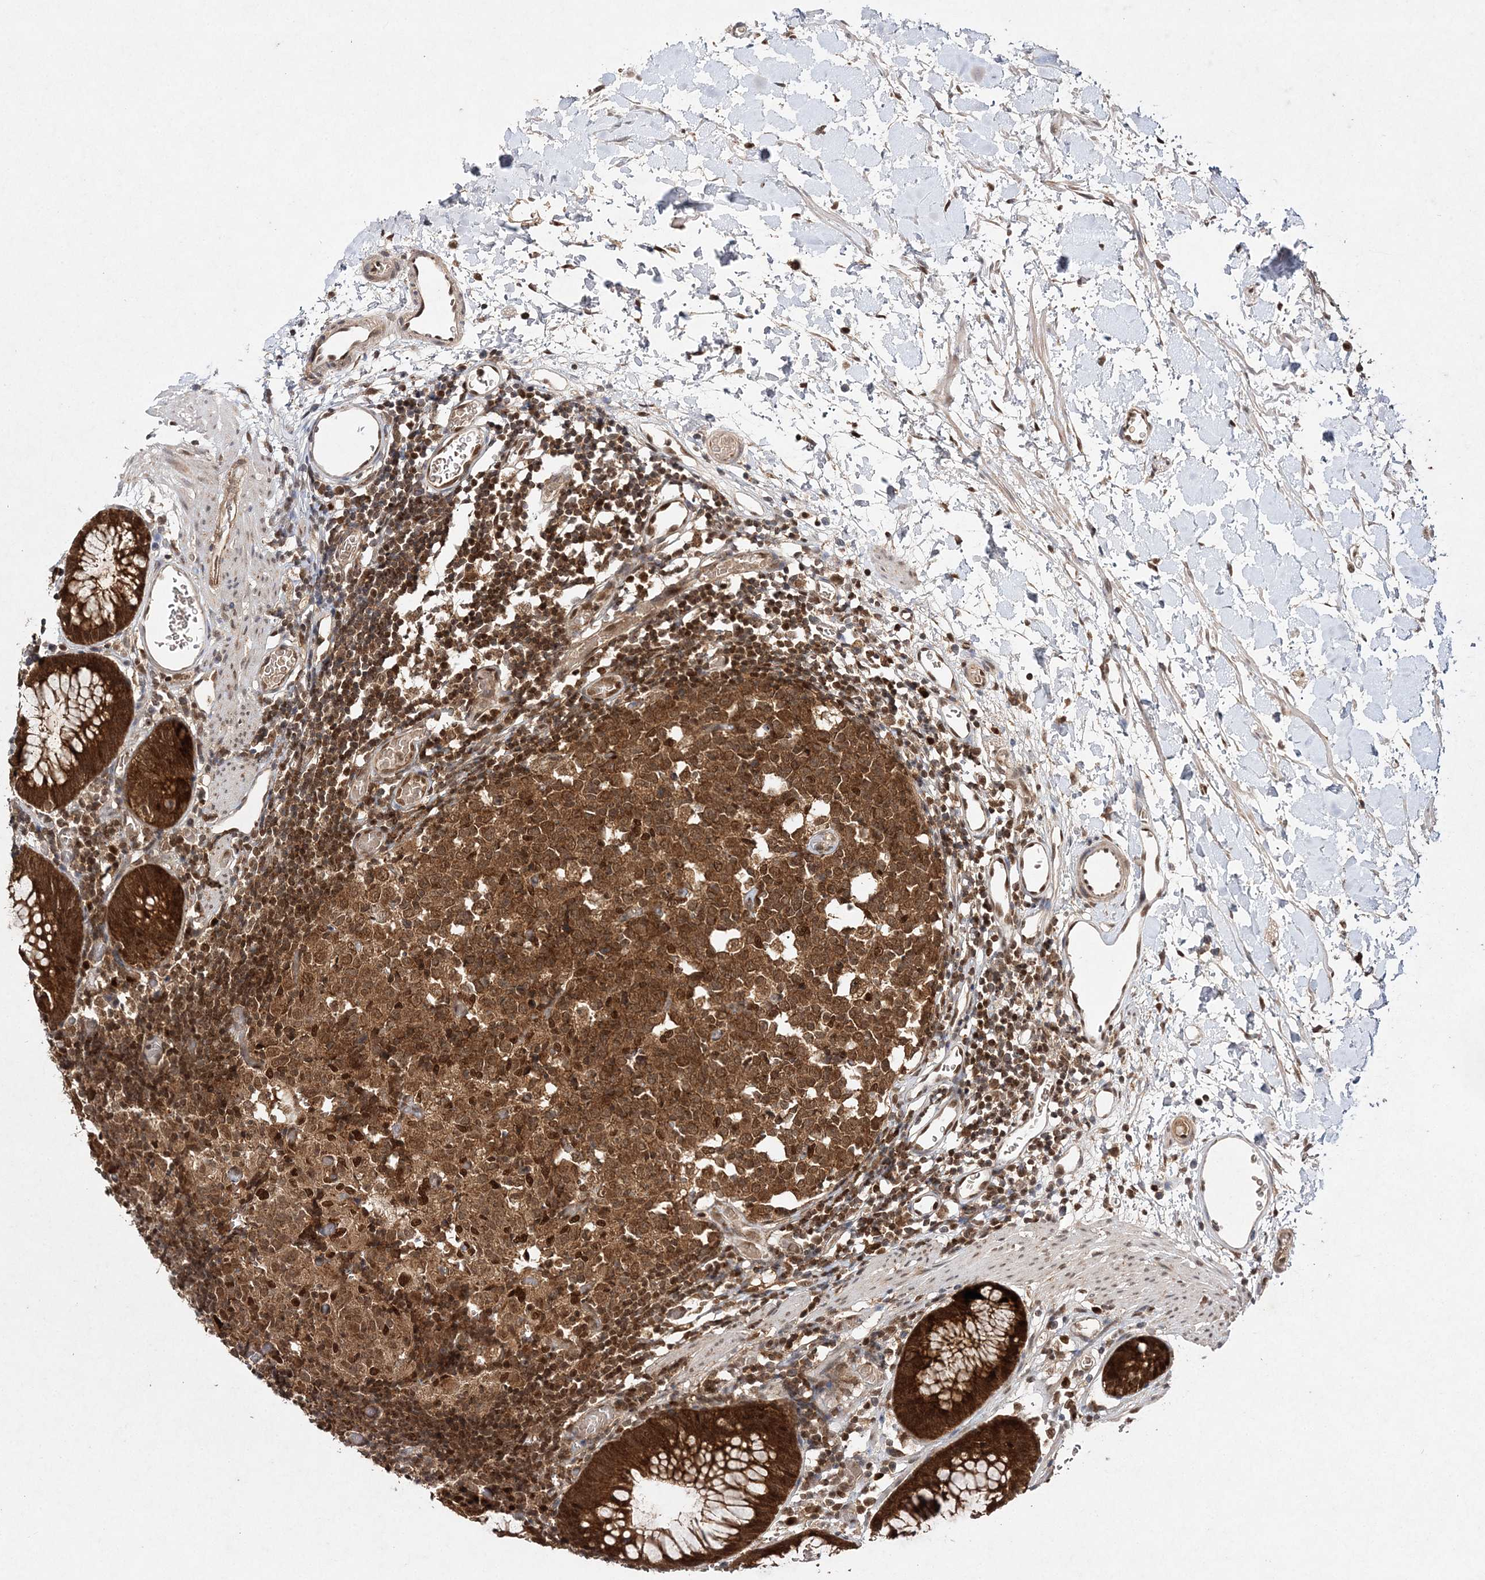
{"staining": {"intensity": "moderate", "quantity": ">75%", "location": "nuclear"}, "tissue": "colon", "cell_type": "Endothelial cells", "image_type": "normal", "snomed": [{"axis": "morphology", "description": "Normal tissue, NOS"}, {"axis": "topography", "description": "Colon"}], "caption": "Immunohistochemistry (DAB) staining of normal human colon demonstrates moderate nuclear protein staining in approximately >75% of endothelial cells.", "gene": "NIF3L1", "patient": {"sex": "male", "age": 14}}